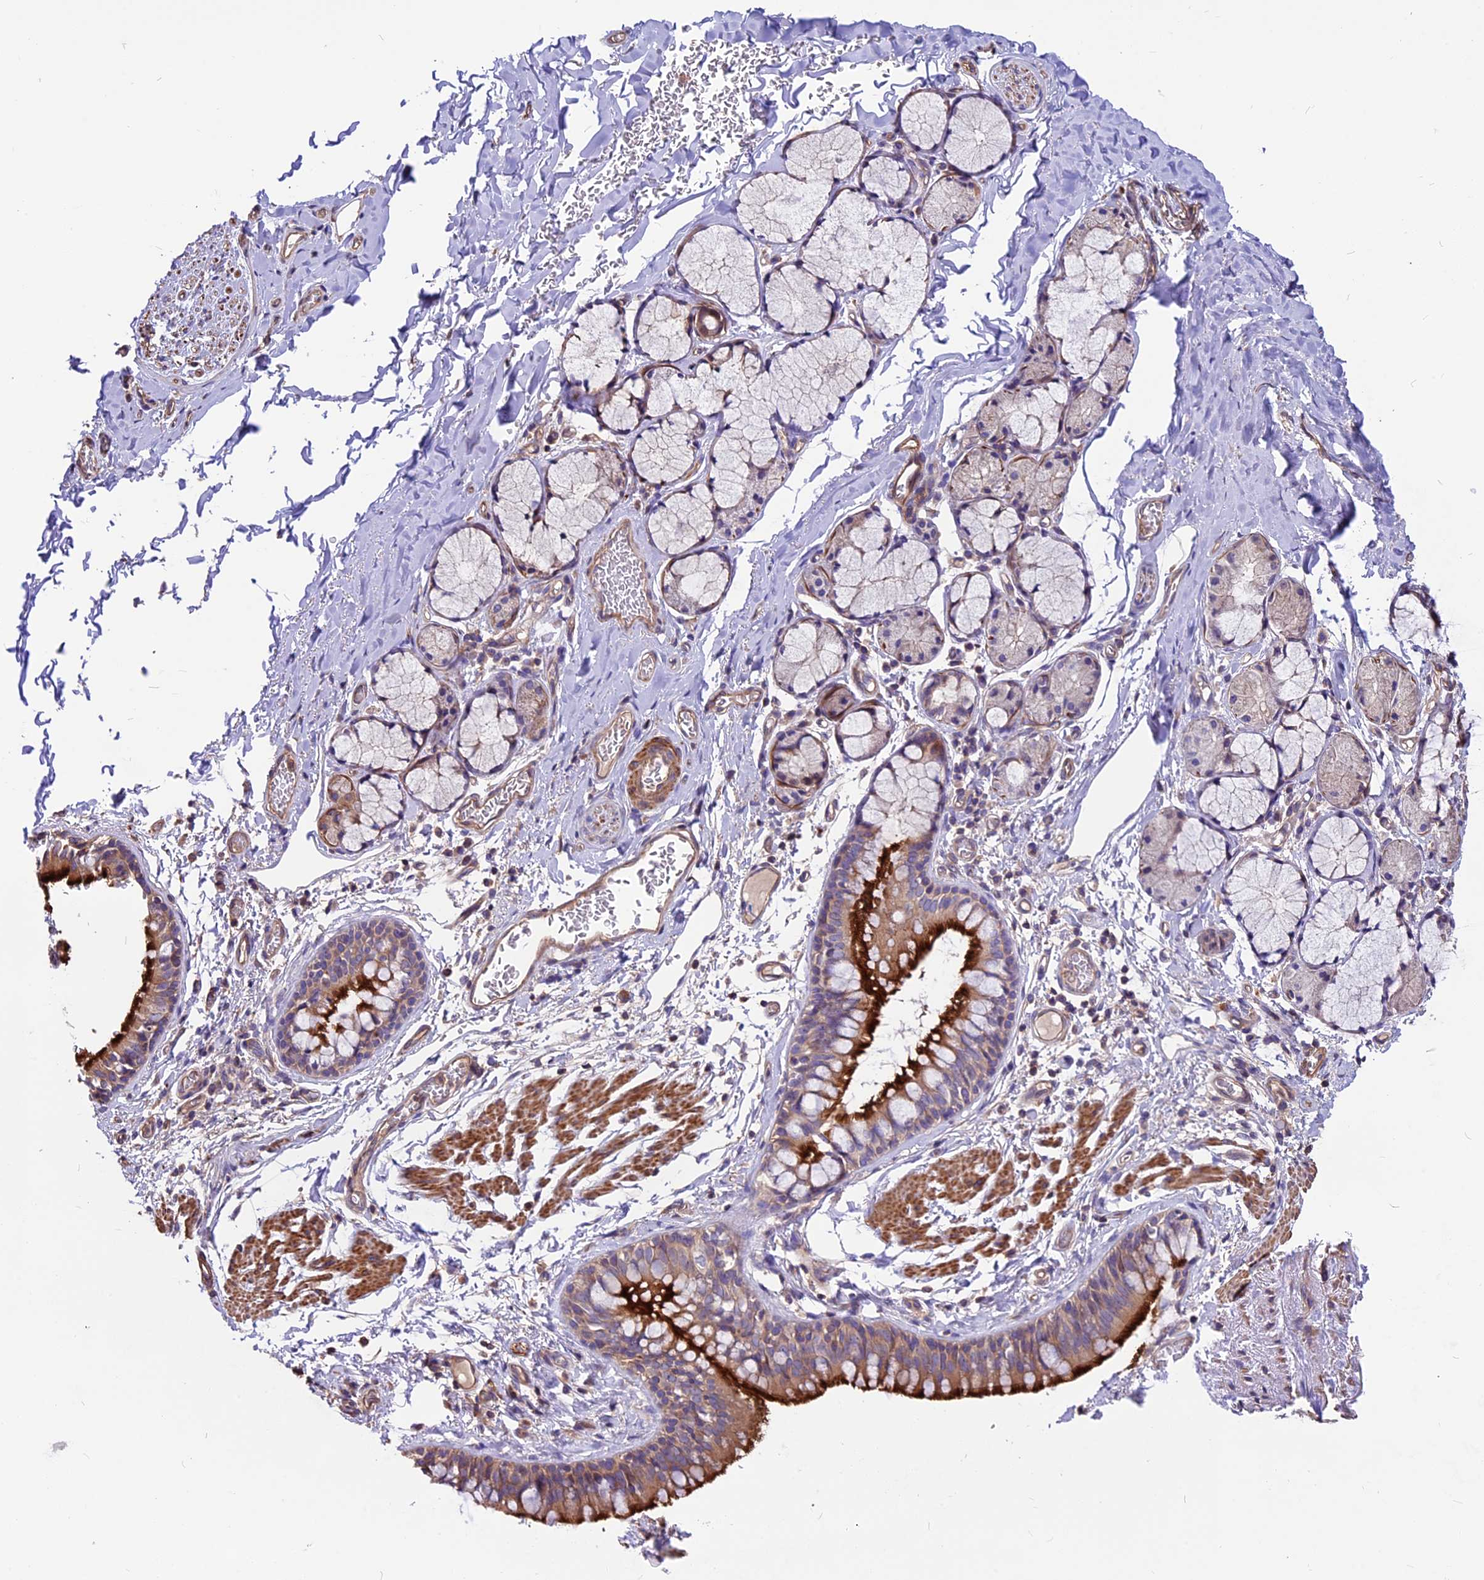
{"staining": {"intensity": "strong", "quantity": ">75%", "location": "cytoplasmic/membranous"}, "tissue": "bronchus", "cell_type": "Respiratory epithelial cells", "image_type": "normal", "snomed": [{"axis": "morphology", "description": "Normal tissue, NOS"}, {"axis": "topography", "description": "Cartilage tissue"}, {"axis": "topography", "description": "Bronchus"}], "caption": "Protein positivity by IHC shows strong cytoplasmic/membranous expression in about >75% of respiratory epithelial cells in benign bronchus. The staining was performed using DAB (3,3'-diaminobenzidine), with brown indicating positive protein expression. Nuclei are stained blue with hematoxylin.", "gene": "ANO3", "patient": {"sex": "female", "age": 36}}